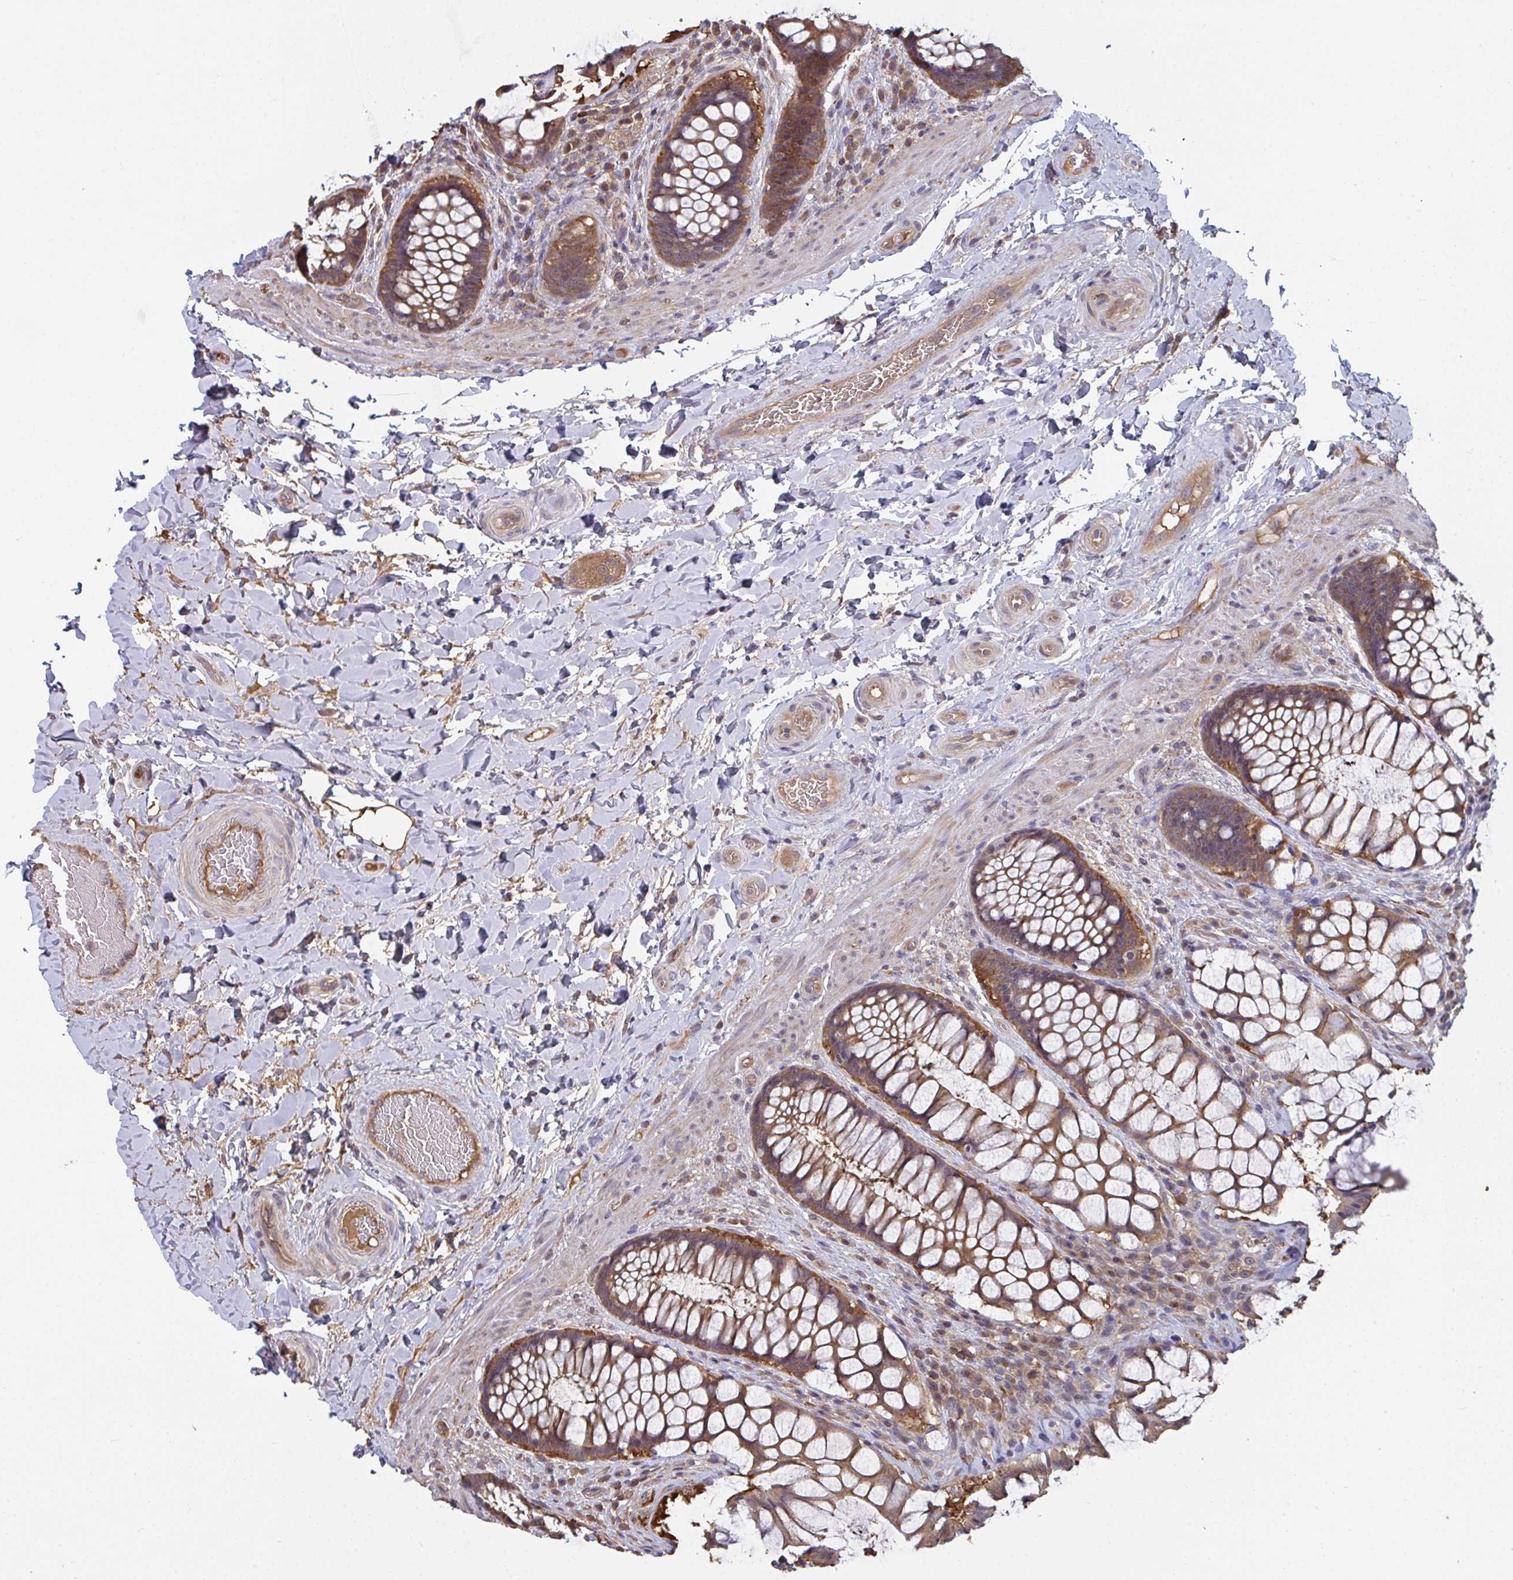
{"staining": {"intensity": "moderate", "quantity": ">75%", "location": "cytoplasmic/membranous"}, "tissue": "rectum", "cell_type": "Glandular cells", "image_type": "normal", "snomed": [{"axis": "morphology", "description": "Normal tissue, NOS"}, {"axis": "topography", "description": "Rectum"}], "caption": "IHC (DAB (3,3'-diaminobenzidine)) staining of benign rectum demonstrates moderate cytoplasmic/membranous protein staining in about >75% of glandular cells.", "gene": "TTC9C", "patient": {"sex": "female", "age": 58}}